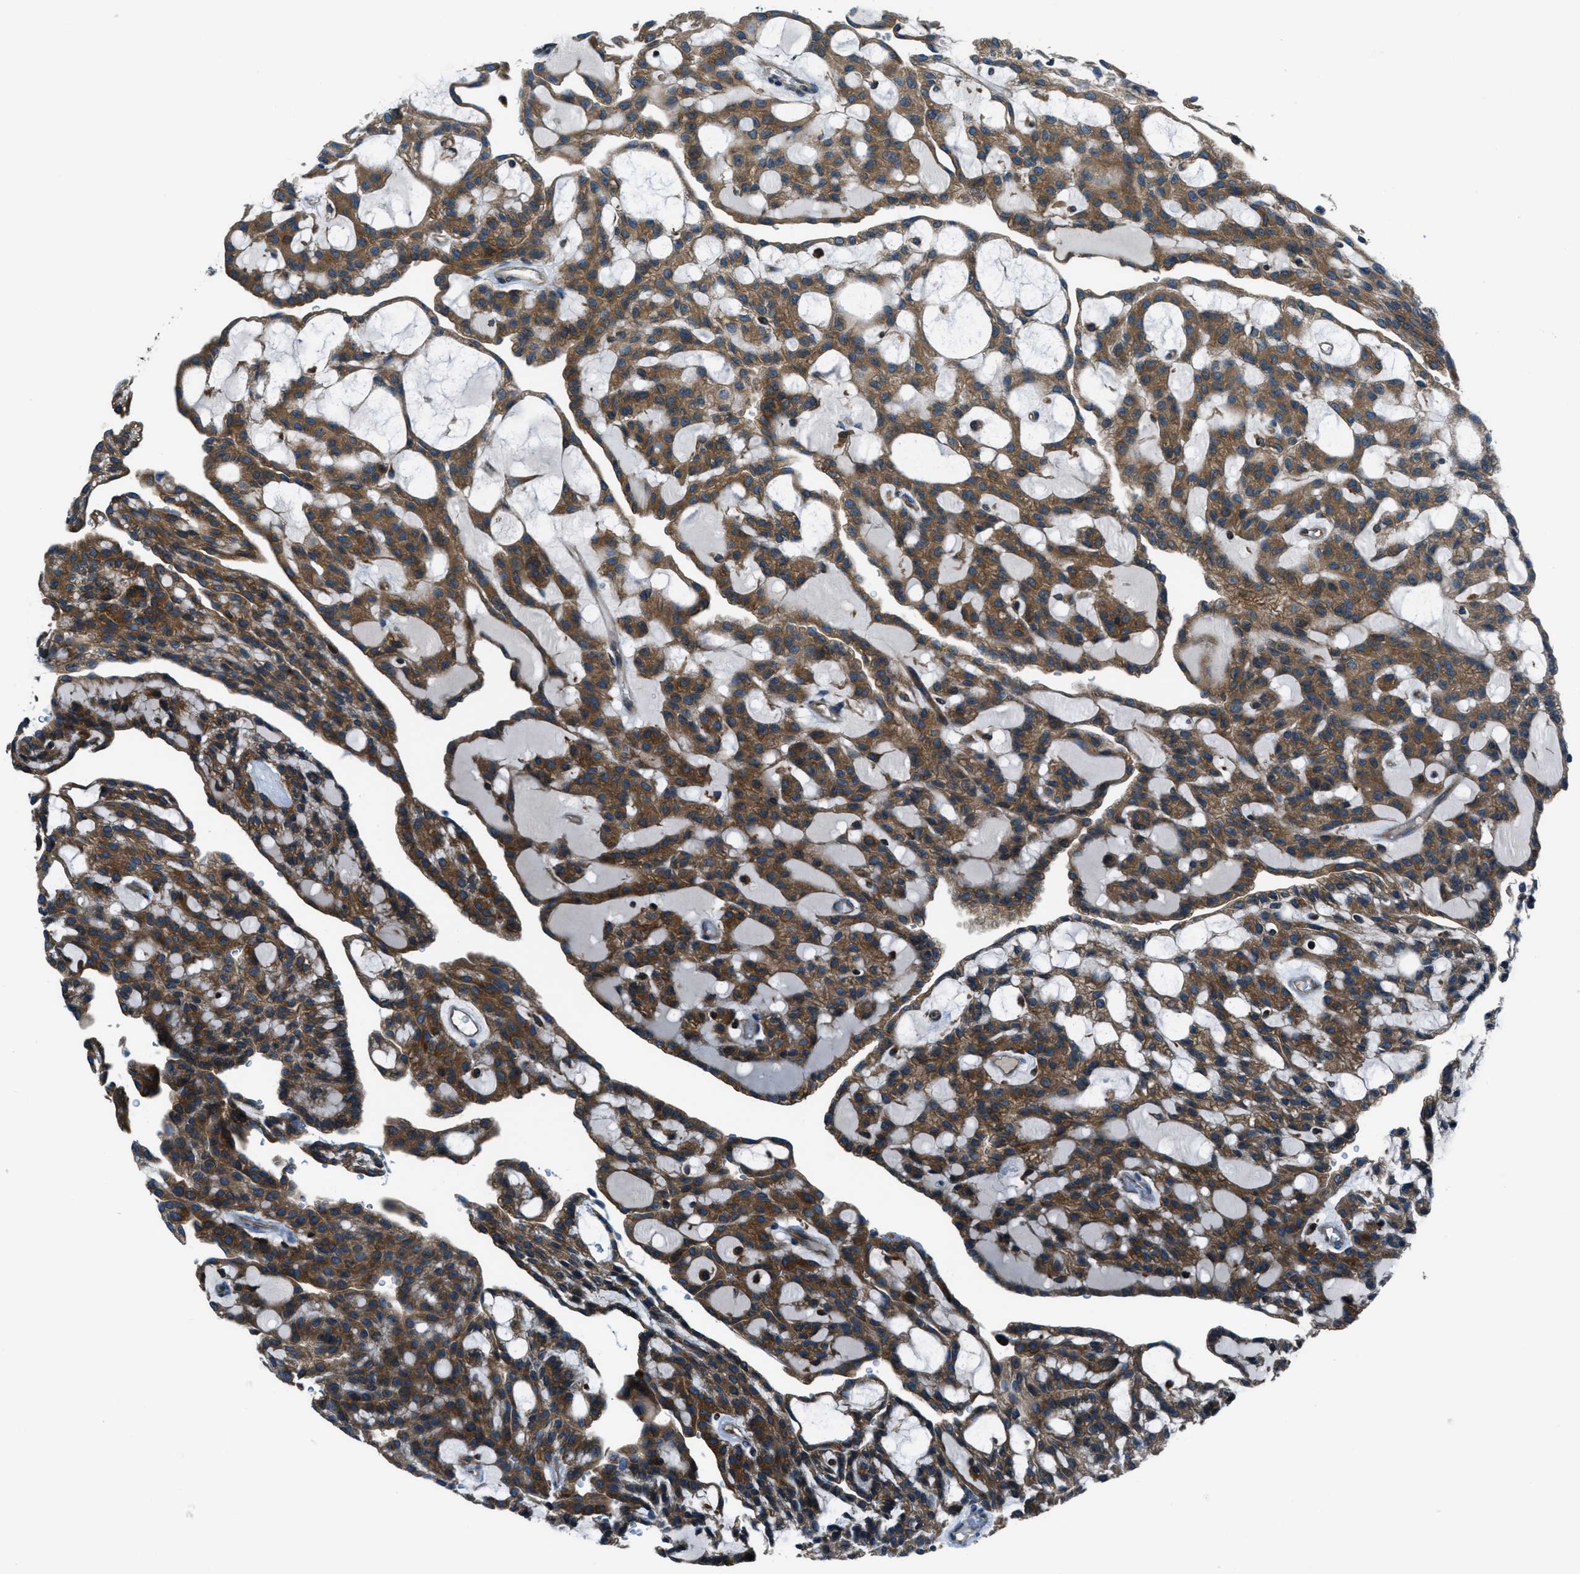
{"staining": {"intensity": "strong", "quantity": ">75%", "location": "cytoplasmic/membranous"}, "tissue": "renal cancer", "cell_type": "Tumor cells", "image_type": "cancer", "snomed": [{"axis": "morphology", "description": "Adenocarcinoma, NOS"}, {"axis": "topography", "description": "Kidney"}], "caption": "Tumor cells demonstrate strong cytoplasmic/membranous positivity in about >75% of cells in adenocarcinoma (renal).", "gene": "ARFGAP2", "patient": {"sex": "male", "age": 63}}